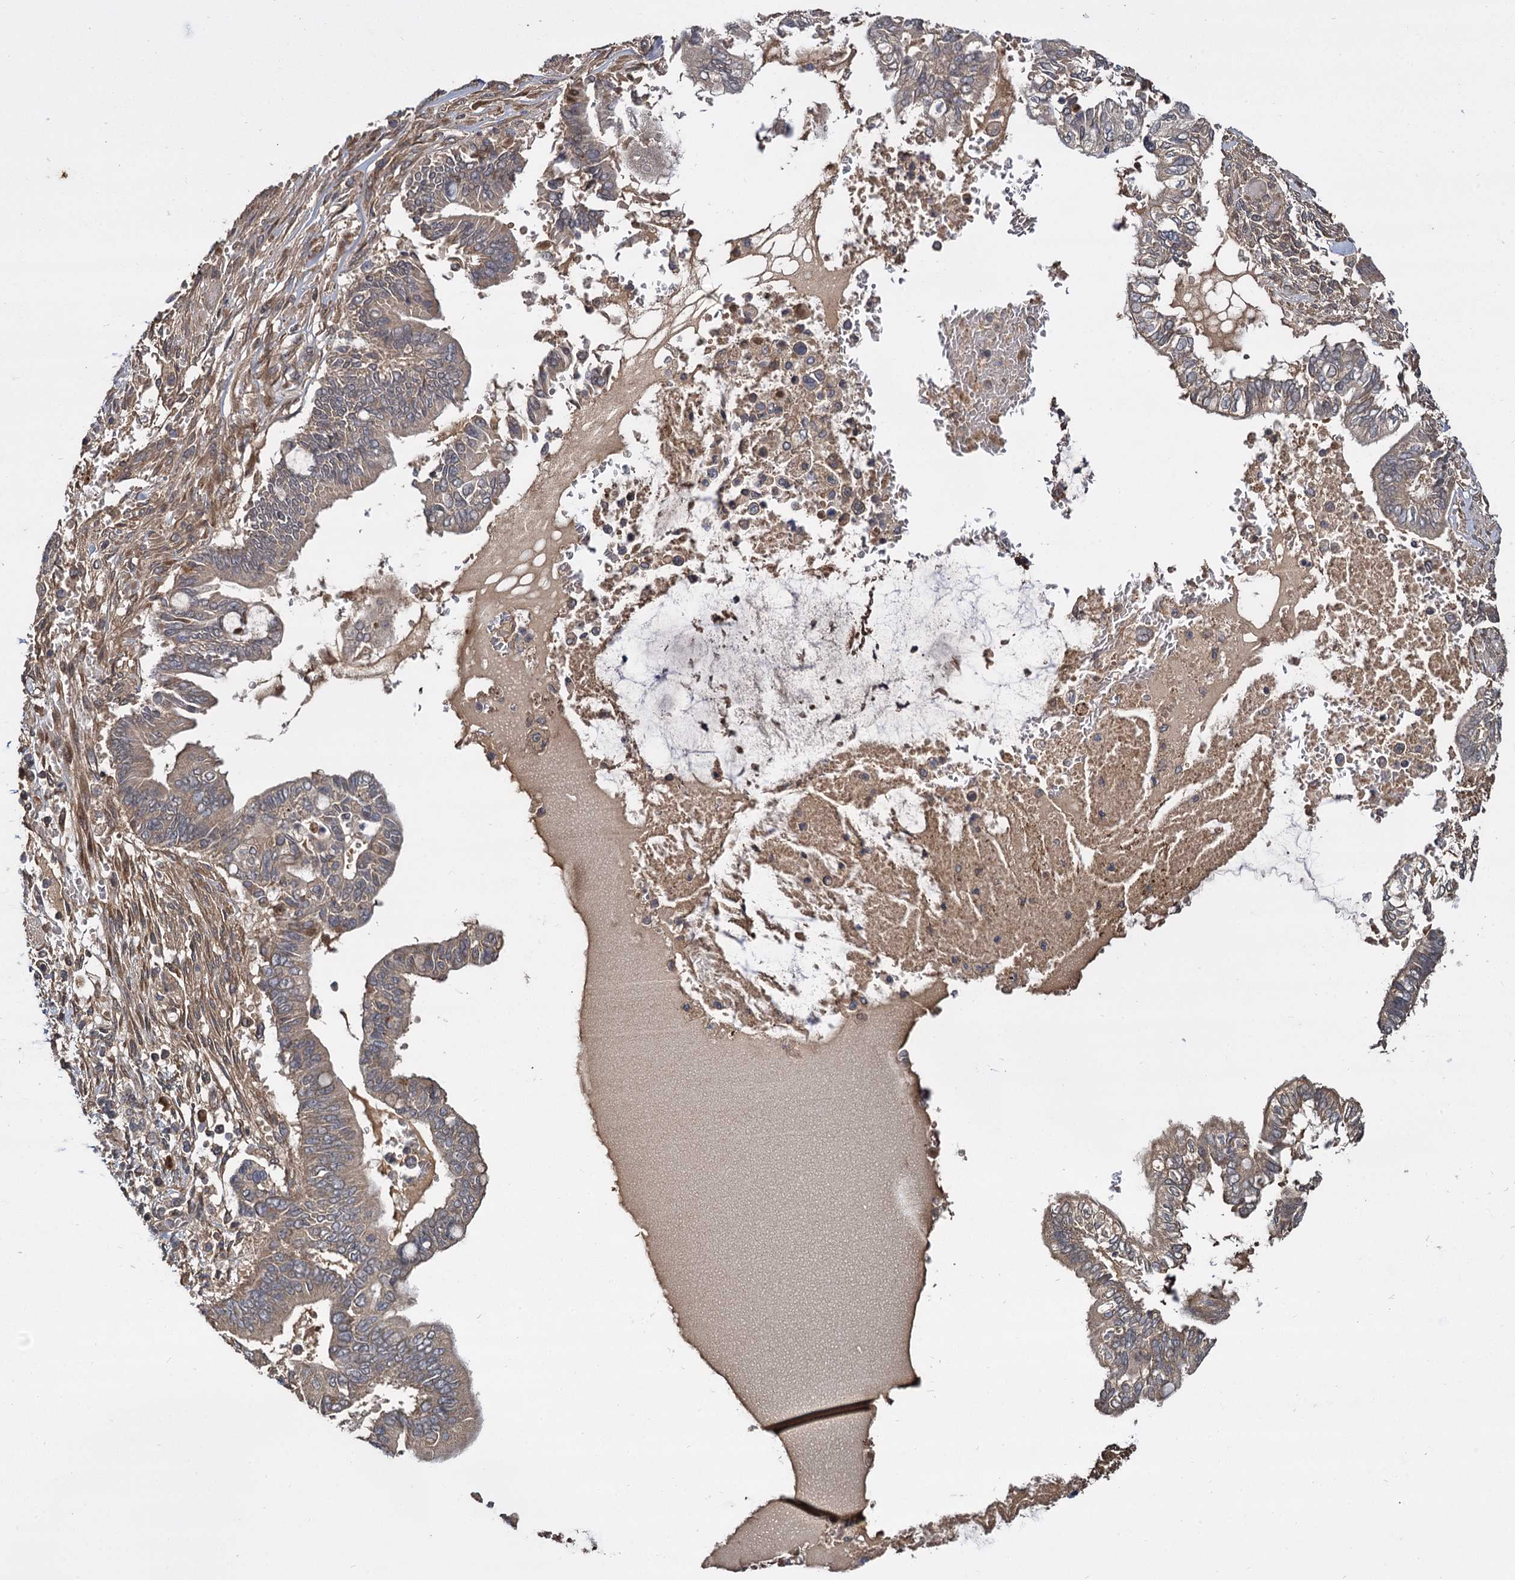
{"staining": {"intensity": "weak", "quantity": "25%-75%", "location": "cytoplasmic/membranous"}, "tissue": "pancreatic cancer", "cell_type": "Tumor cells", "image_type": "cancer", "snomed": [{"axis": "morphology", "description": "Adenocarcinoma, NOS"}, {"axis": "topography", "description": "Pancreas"}], "caption": "A high-resolution micrograph shows immunohistochemistry (IHC) staining of pancreatic cancer (adenocarcinoma), which demonstrates weak cytoplasmic/membranous staining in about 25%-75% of tumor cells.", "gene": "INPPL1", "patient": {"sex": "male", "age": 68}}